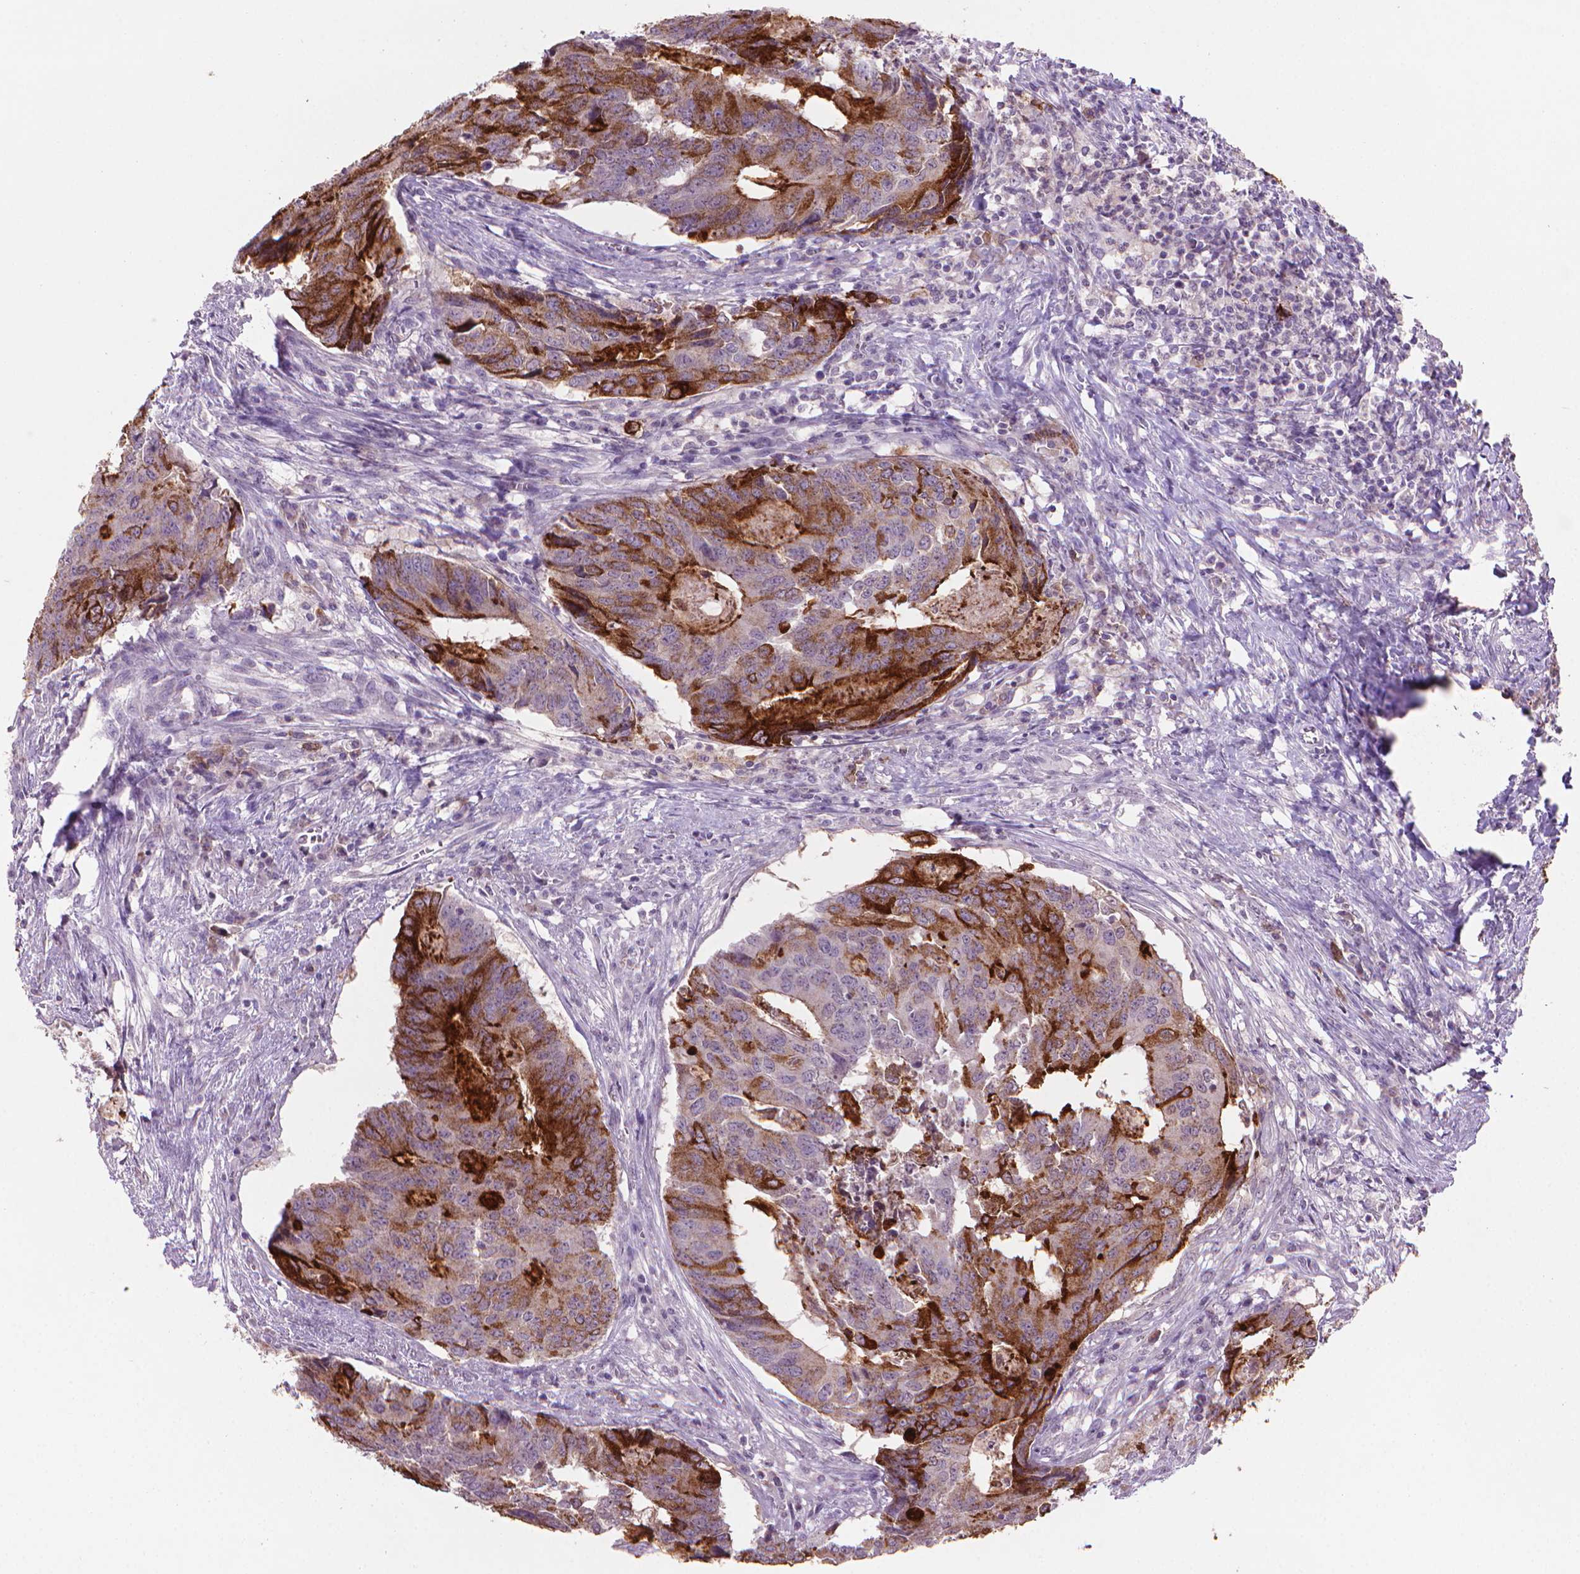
{"staining": {"intensity": "strong", "quantity": ">75%", "location": "cytoplasmic/membranous"}, "tissue": "colorectal cancer", "cell_type": "Tumor cells", "image_type": "cancer", "snomed": [{"axis": "morphology", "description": "Adenocarcinoma, NOS"}, {"axis": "topography", "description": "Colon"}], "caption": "Human colorectal cancer stained for a protein (brown) reveals strong cytoplasmic/membranous positive positivity in approximately >75% of tumor cells.", "gene": "MUC1", "patient": {"sex": "male", "age": 67}}